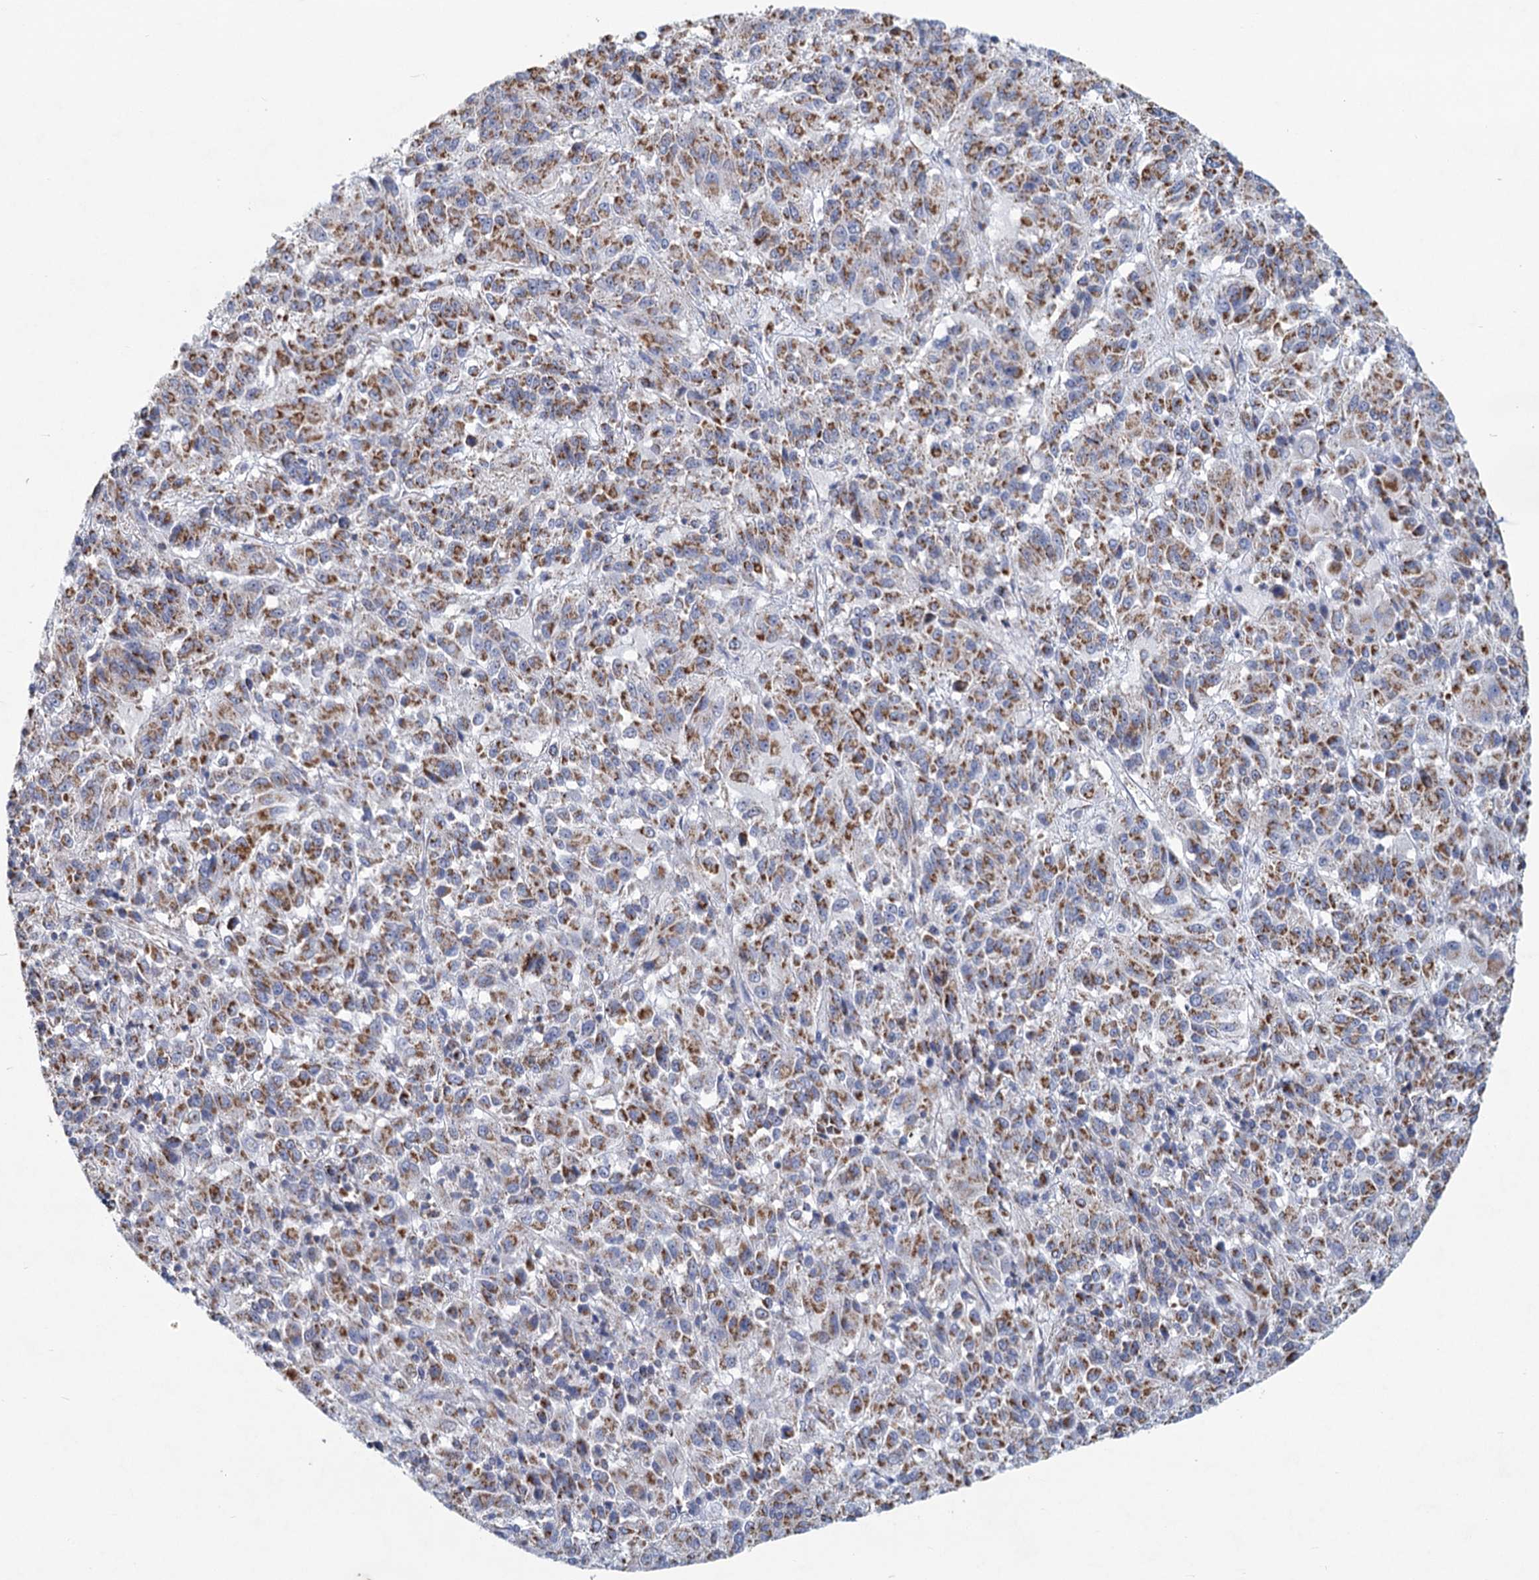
{"staining": {"intensity": "moderate", "quantity": ">75%", "location": "cytoplasmic/membranous"}, "tissue": "melanoma", "cell_type": "Tumor cells", "image_type": "cancer", "snomed": [{"axis": "morphology", "description": "Malignant melanoma, Metastatic site"}, {"axis": "topography", "description": "Lung"}], "caption": "Human melanoma stained with a brown dye demonstrates moderate cytoplasmic/membranous positive positivity in about >75% of tumor cells.", "gene": "NDUFC2", "patient": {"sex": "male", "age": 64}}